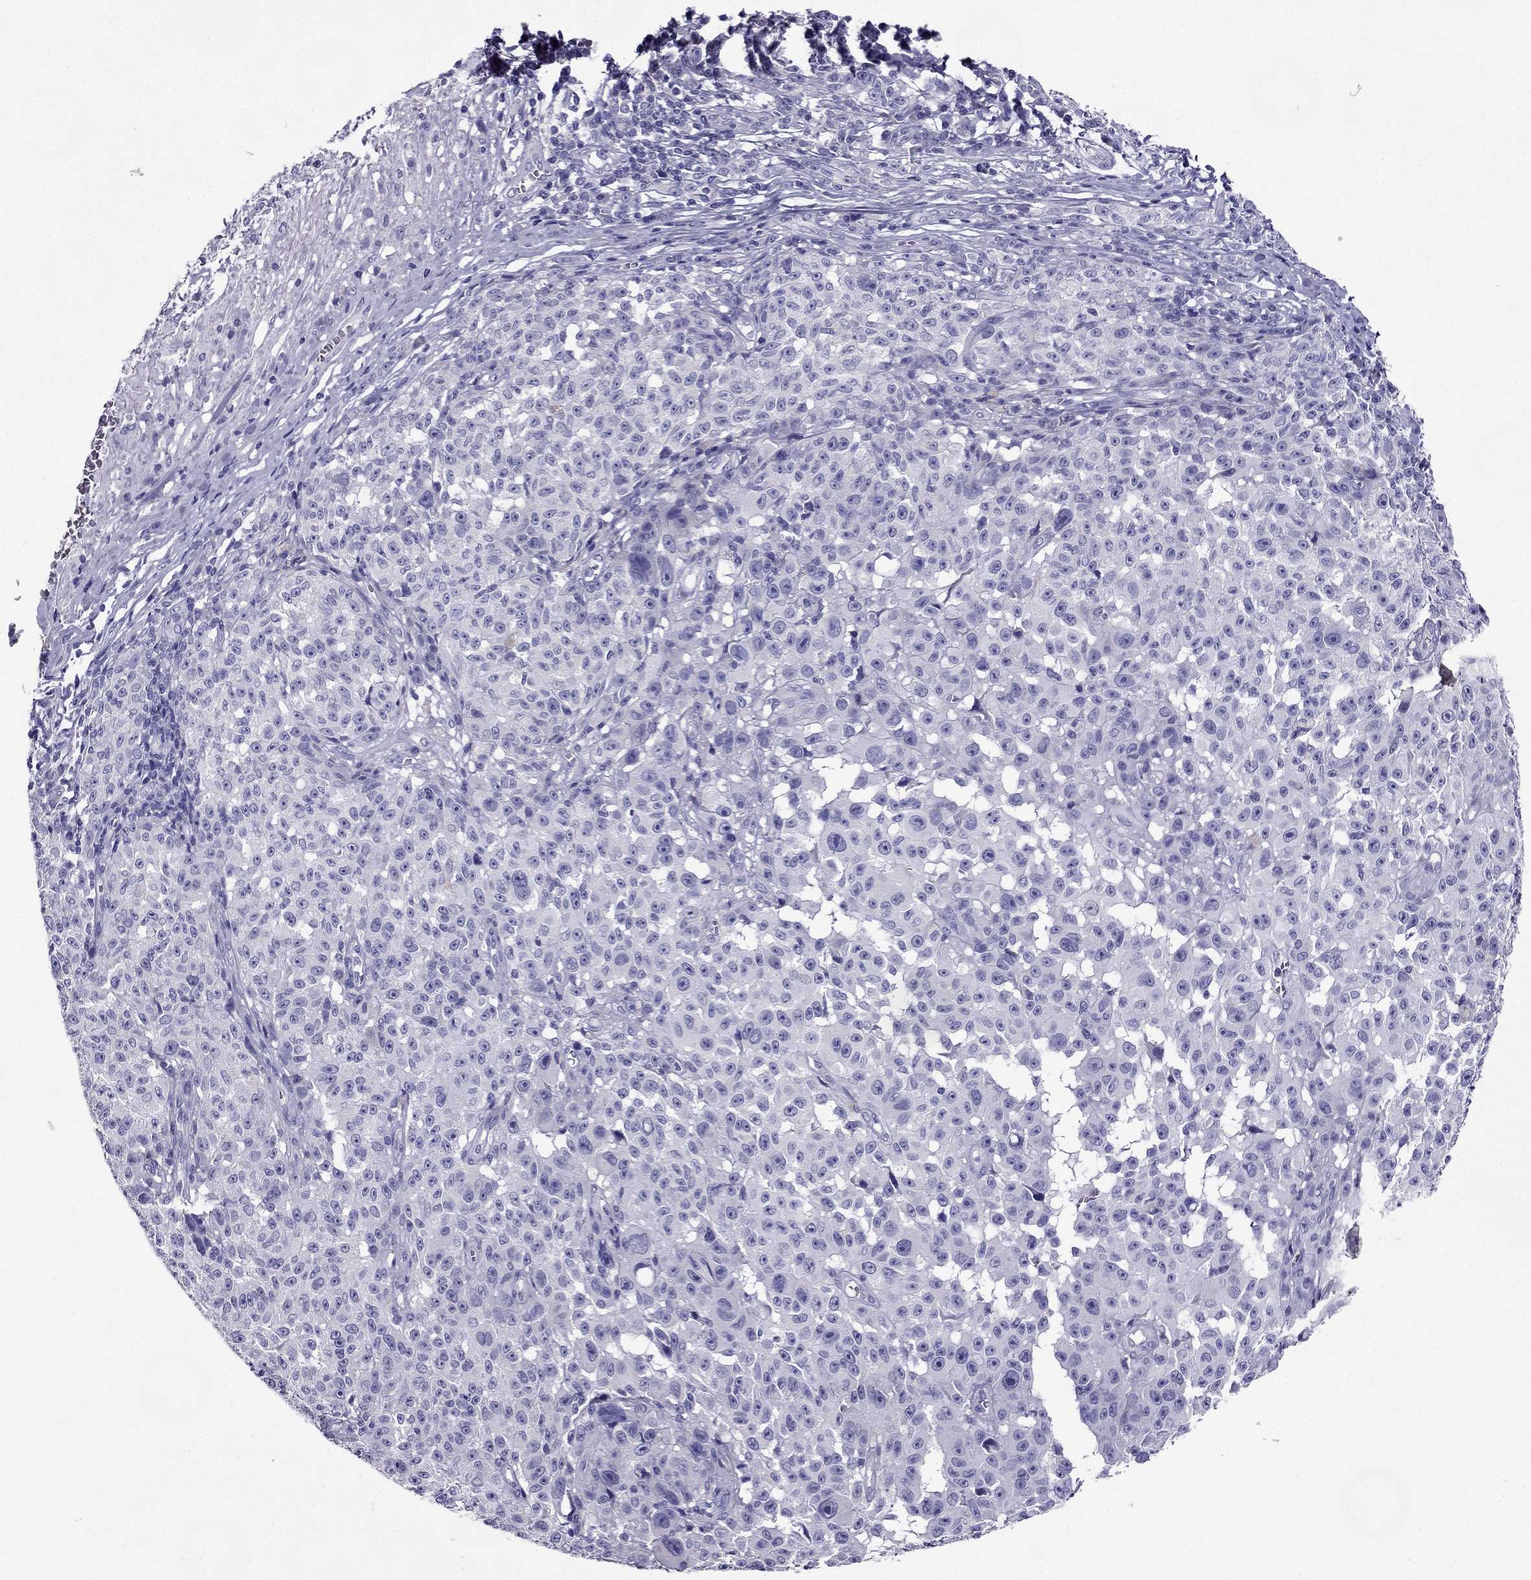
{"staining": {"intensity": "negative", "quantity": "none", "location": "none"}, "tissue": "melanoma", "cell_type": "Tumor cells", "image_type": "cancer", "snomed": [{"axis": "morphology", "description": "Malignant melanoma, NOS"}, {"axis": "topography", "description": "Skin"}], "caption": "Immunohistochemistry (IHC) image of neoplastic tissue: human melanoma stained with DAB exhibits no significant protein staining in tumor cells.", "gene": "ZNF541", "patient": {"sex": "female", "age": 82}}